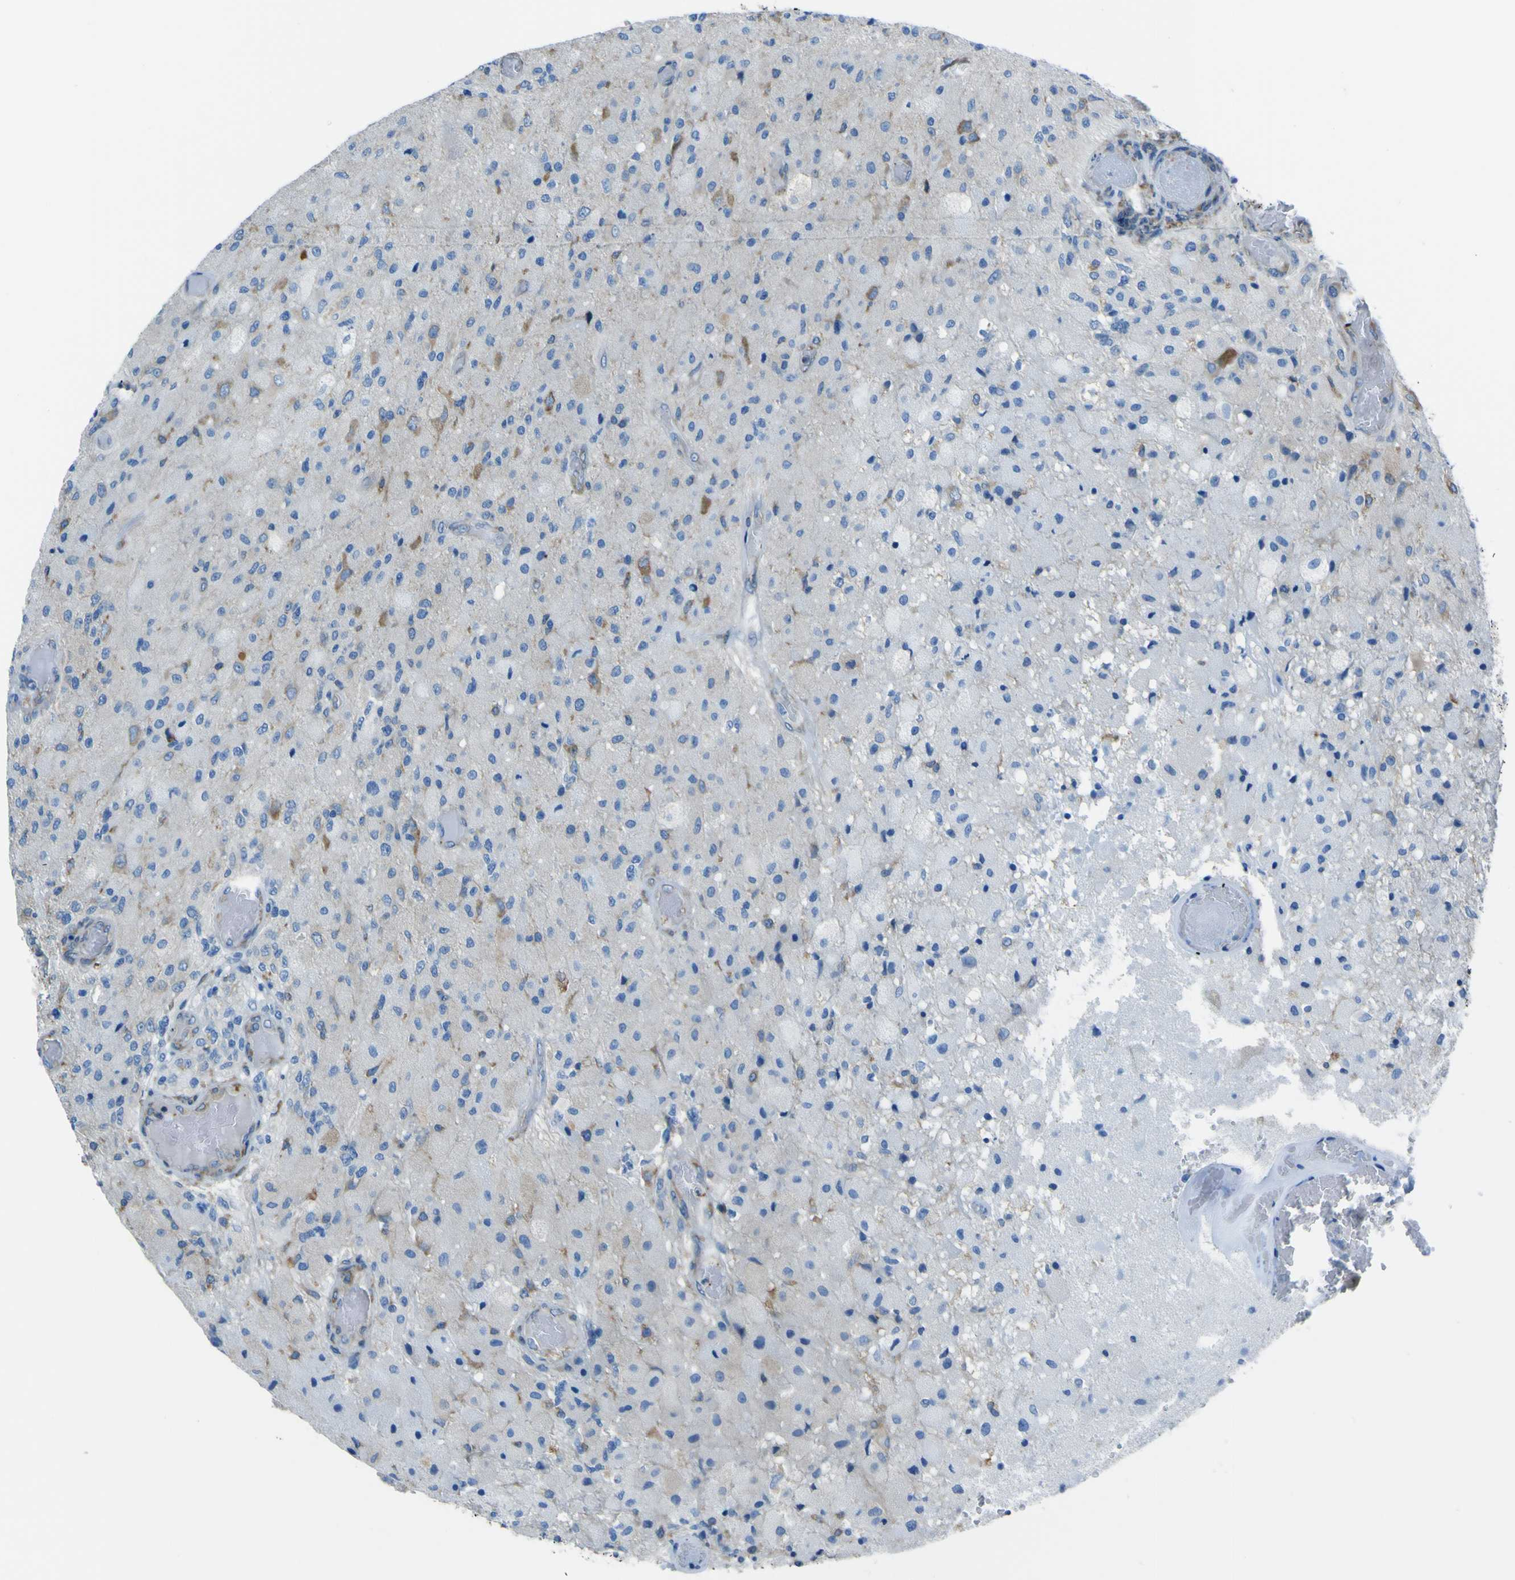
{"staining": {"intensity": "moderate", "quantity": "25%-75%", "location": "cytoplasmic/membranous"}, "tissue": "glioma", "cell_type": "Tumor cells", "image_type": "cancer", "snomed": [{"axis": "morphology", "description": "Normal tissue, NOS"}, {"axis": "morphology", "description": "Glioma, malignant, High grade"}, {"axis": "topography", "description": "Cerebral cortex"}], "caption": "High-power microscopy captured an IHC image of glioma, revealing moderate cytoplasmic/membranous positivity in about 25%-75% of tumor cells.", "gene": "STIM1", "patient": {"sex": "male", "age": 77}}